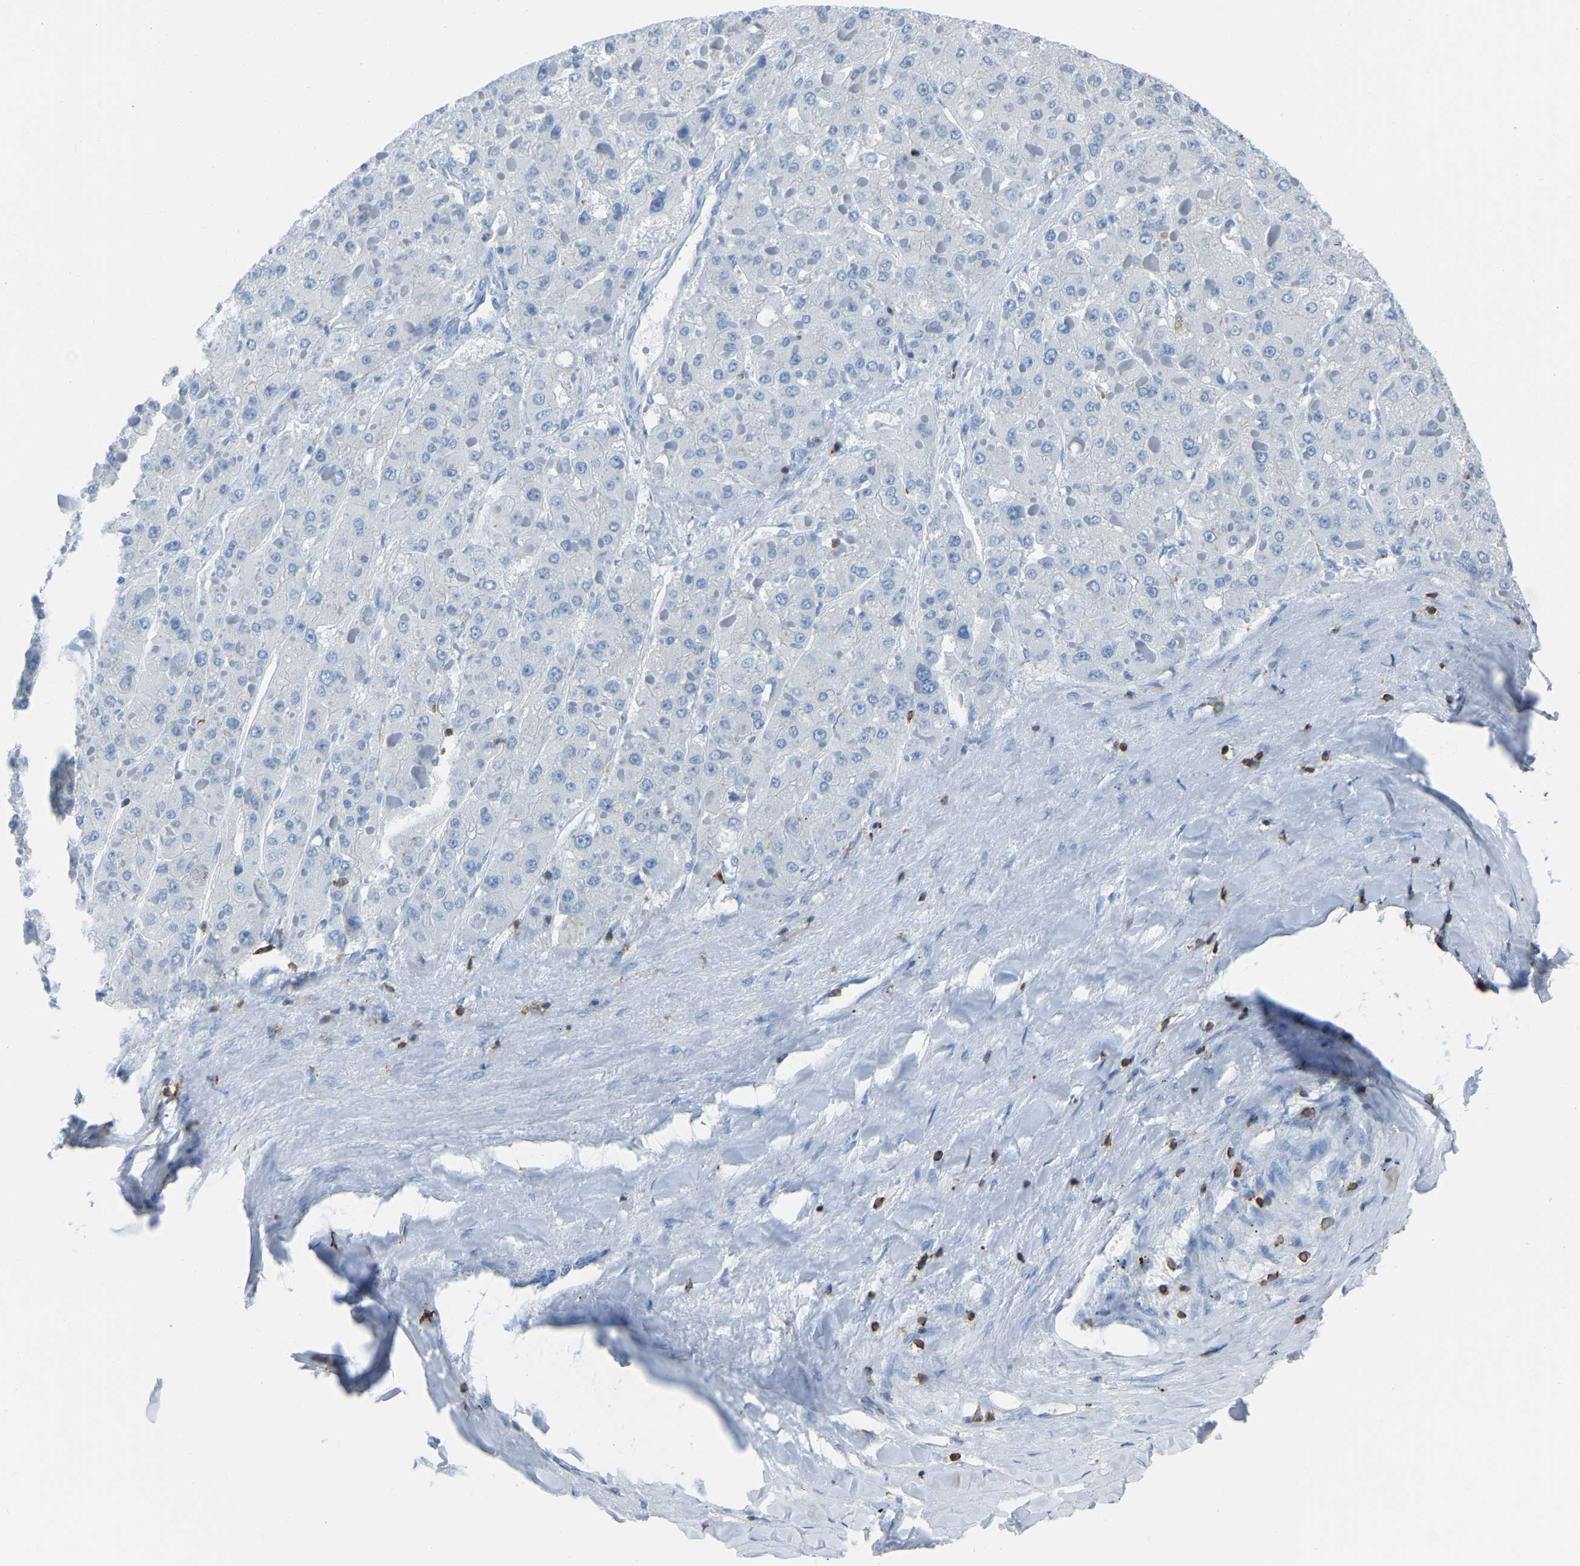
{"staining": {"intensity": "negative", "quantity": "none", "location": "none"}, "tissue": "liver cancer", "cell_type": "Tumor cells", "image_type": "cancer", "snomed": [{"axis": "morphology", "description": "Carcinoma, Hepatocellular, NOS"}, {"axis": "topography", "description": "Liver"}], "caption": "Tumor cells are negative for protein expression in human hepatocellular carcinoma (liver).", "gene": "LSP1", "patient": {"sex": "female", "age": 73}}